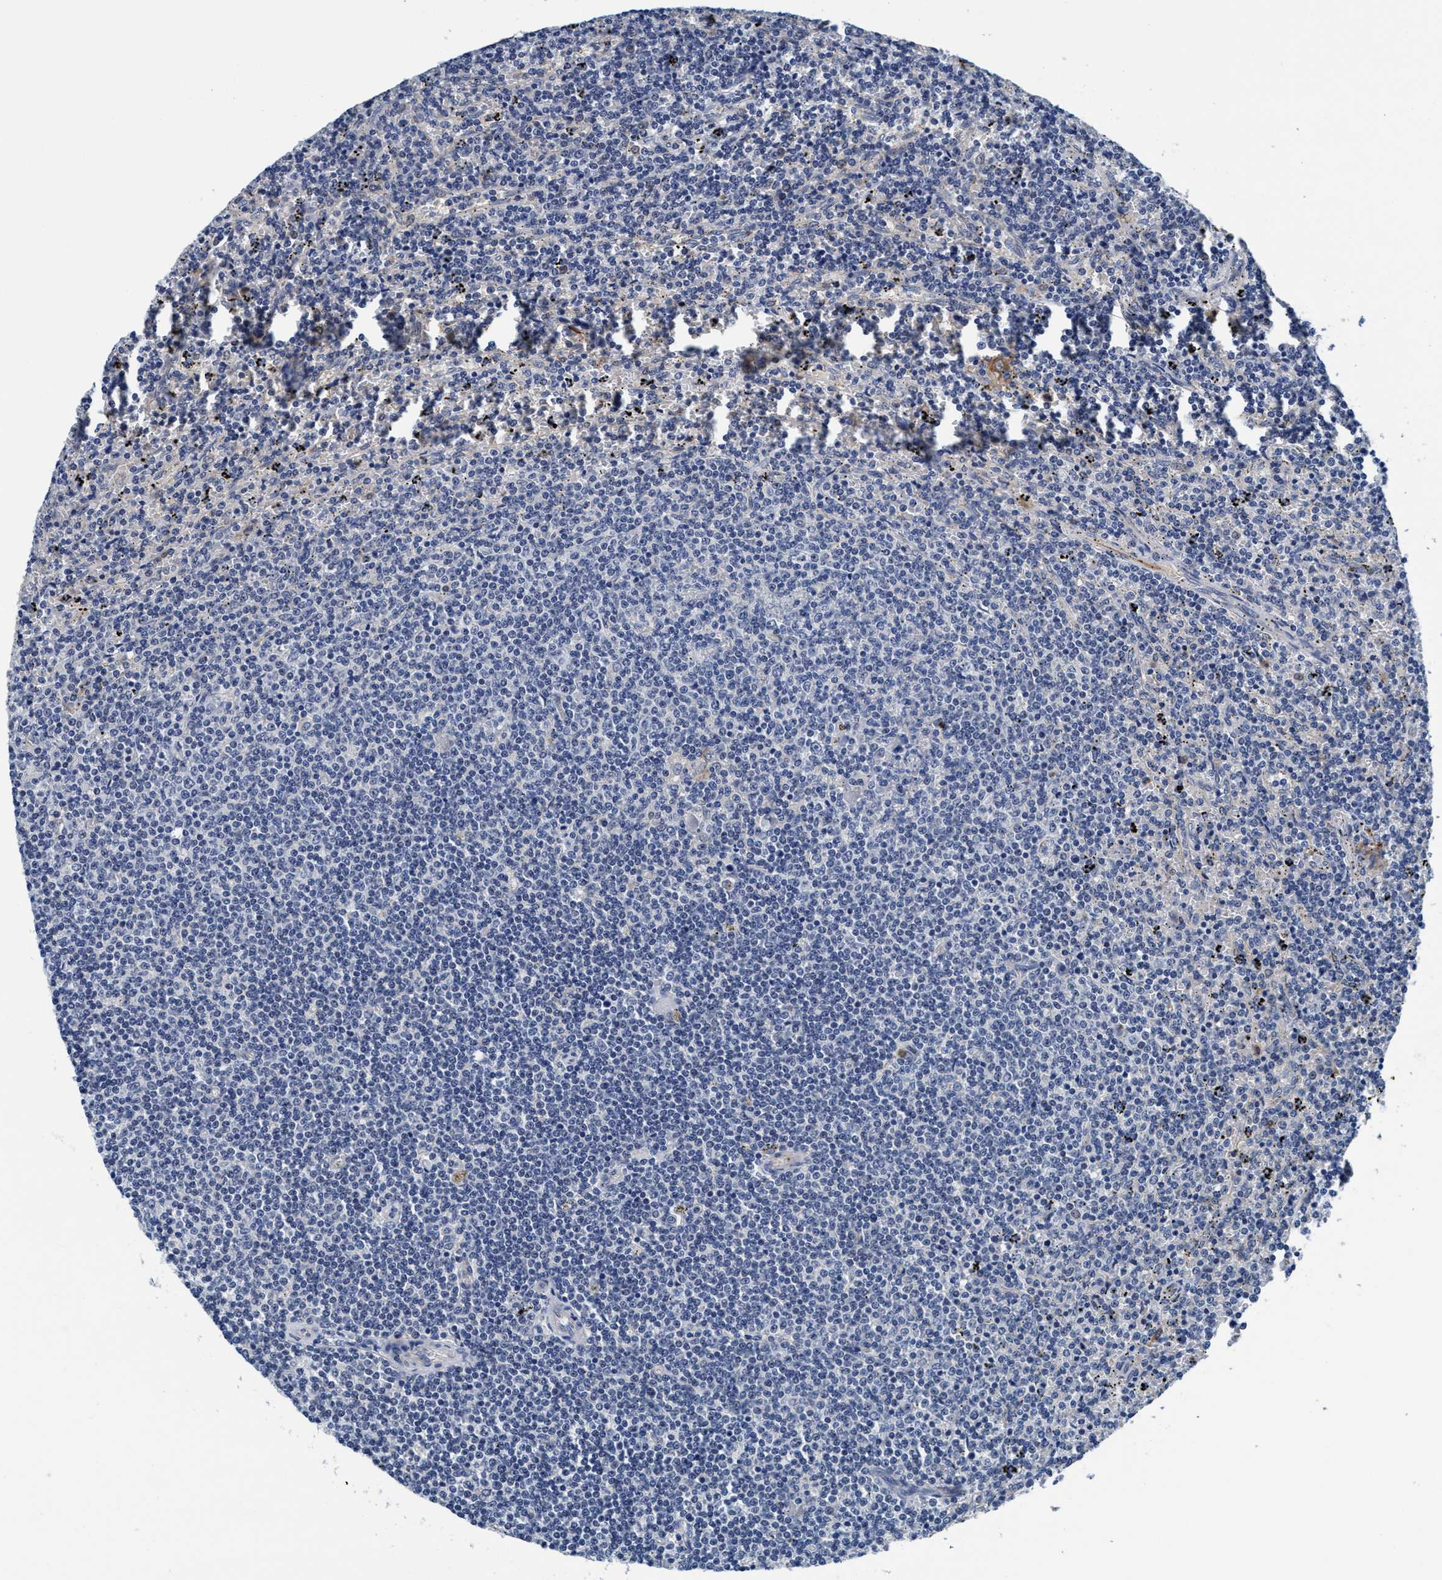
{"staining": {"intensity": "negative", "quantity": "none", "location": "none"}, "tissue": "lymphoma", "cell_type": "Tumor cells", "image_type": "cancer", "snomed": [{"axis": "morphology", "description": "Malignant lymphoma, non-Hodgkin's type, Low grade"}, {"axis": "topography", "description": "Spleen"}], "caption": "High power microscopy photomicrograph of an immunohistochemistry photomicrograph of malignant lymphoma, non-Hodgkin's type (low-grade), revealing no significant expression in tumor cells.", "gene": "TMEM94", "patient": {"sex": "female", "age": 50}}